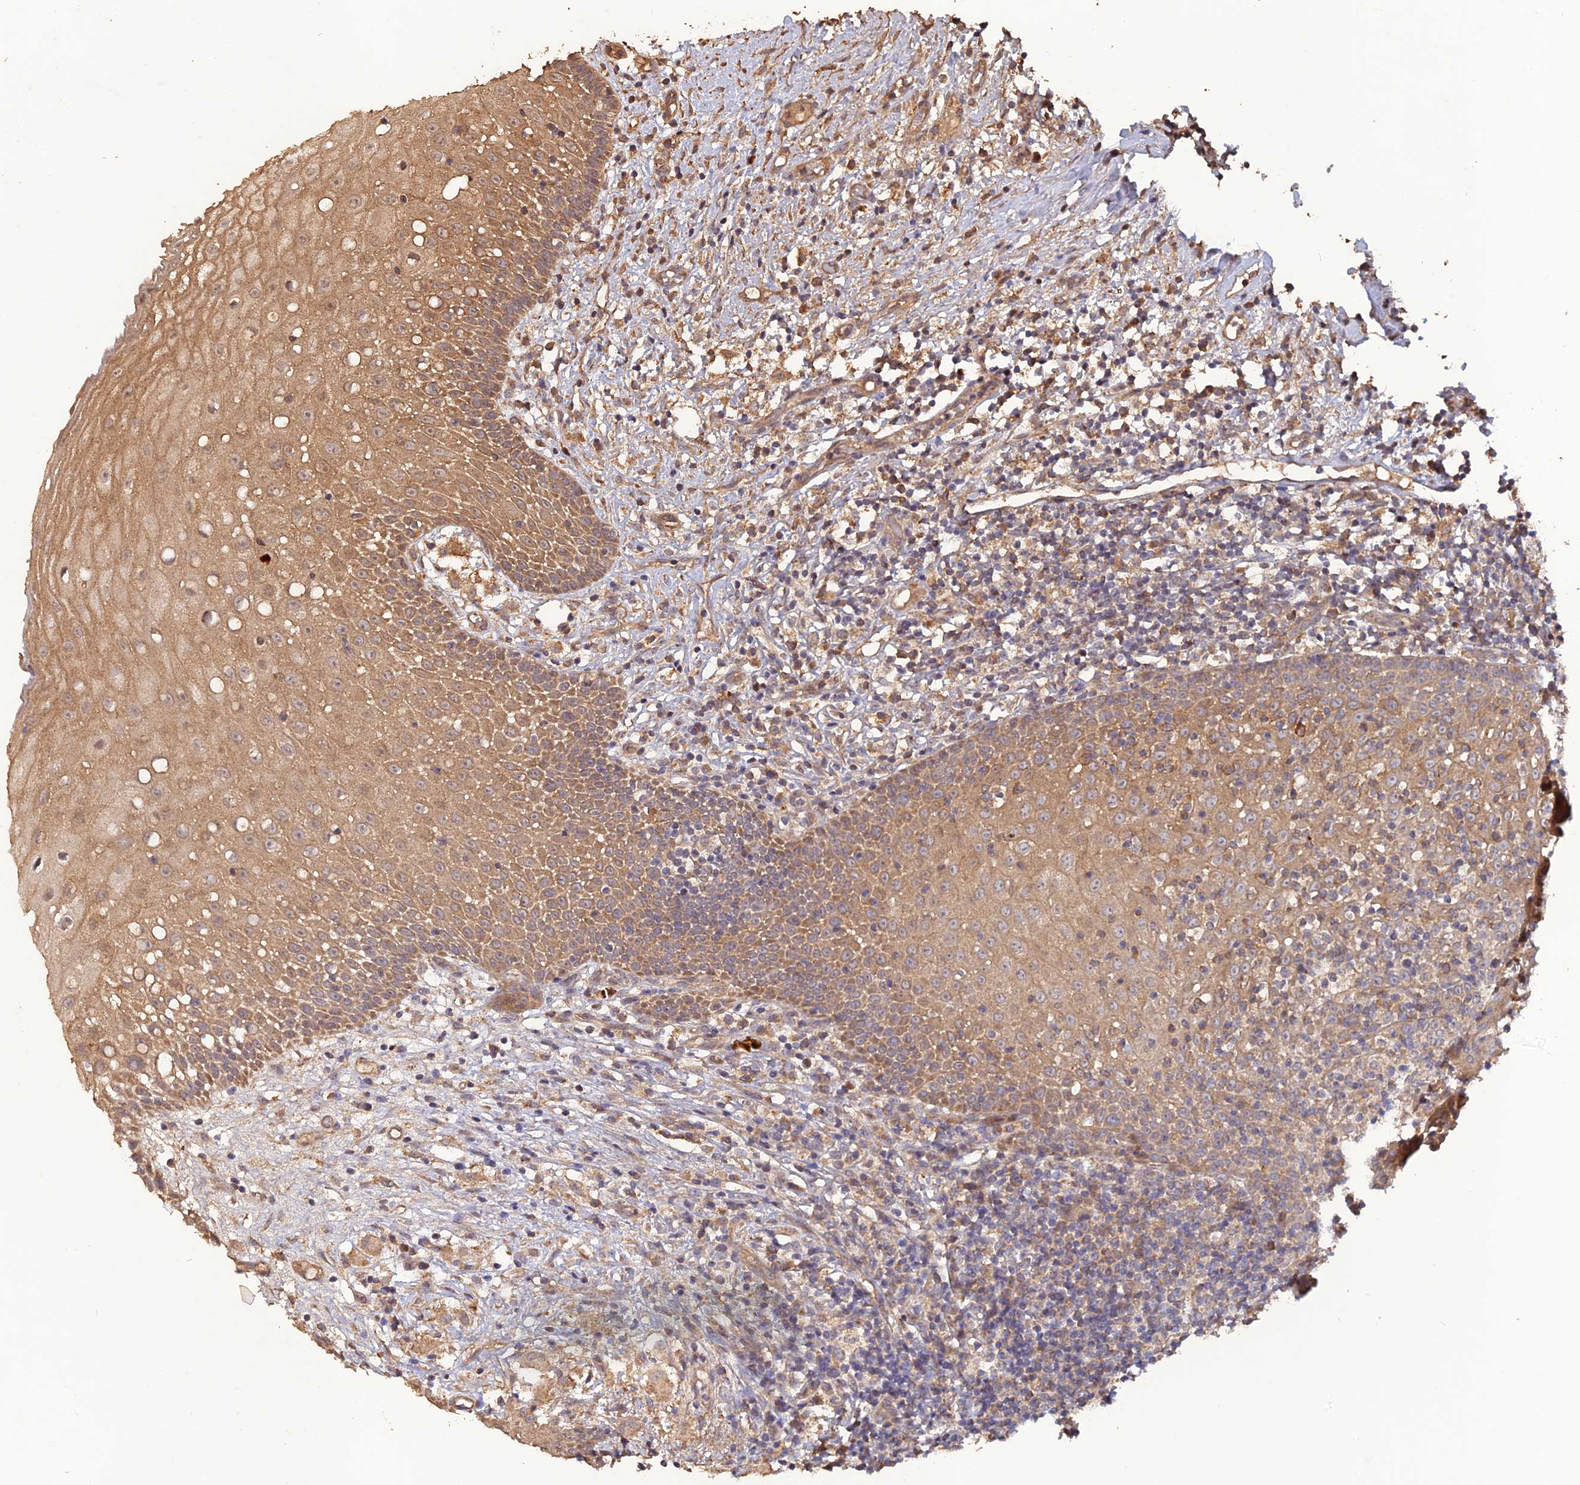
{"staining": {"intensity": "moderate", "quantity": ">75%", "location": "cytoplasmic/membranous"}, "tissue": "oral mucosa", "cell_type": "Squamous epithelial cells", "image_type": "normal", "snomed": [{"axis": "morphology", "description": "Normal tissue, NOS"}, {"axis": "topography", "description": "Oral tissue"}], "caption": "Protein expression analysis of normal human oral mucosa reveals moderate cytoplasmic/membranous staining in approximately >75% of squamous epithelial cells.", "gene": "LAYN", "patient": {"sex": "female", "age": 69}}